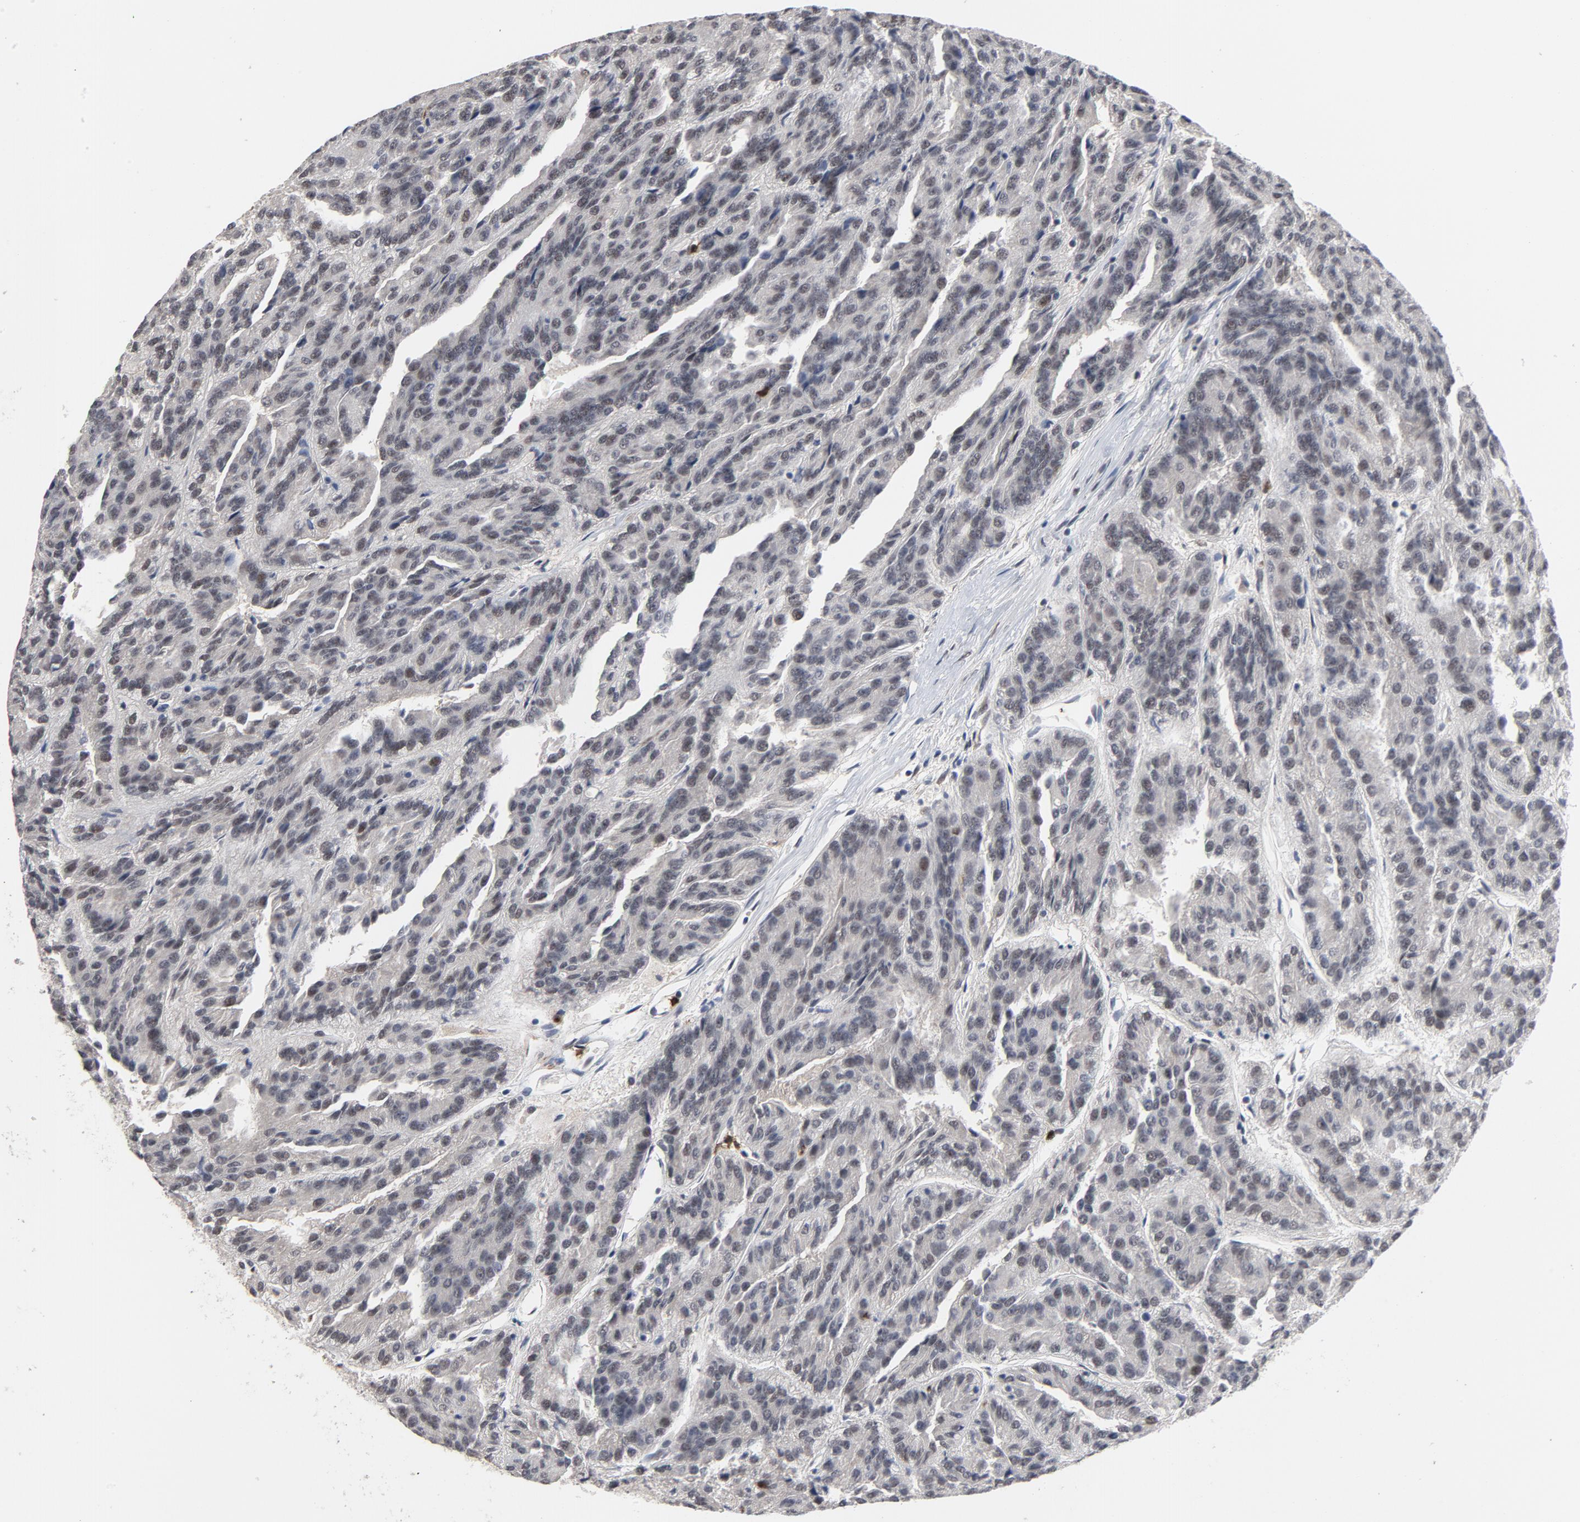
{"staining": {"intensity": "negative", "quantity": "none", "location": "none"}, "tissue": "renal cancer", "cell_type": "Tumor cells", "image_type": "cancer", "snomed": [{"axis": "morphology", "description": "Adenocarcinoma, NOS"}, {"axis": "topography", "description": "Kidney"}], "caption": "There is no significant staining in tumor cells of renal cancer.", "gene": "RTL5", "patient": {"sex": "male", "age": 46}}